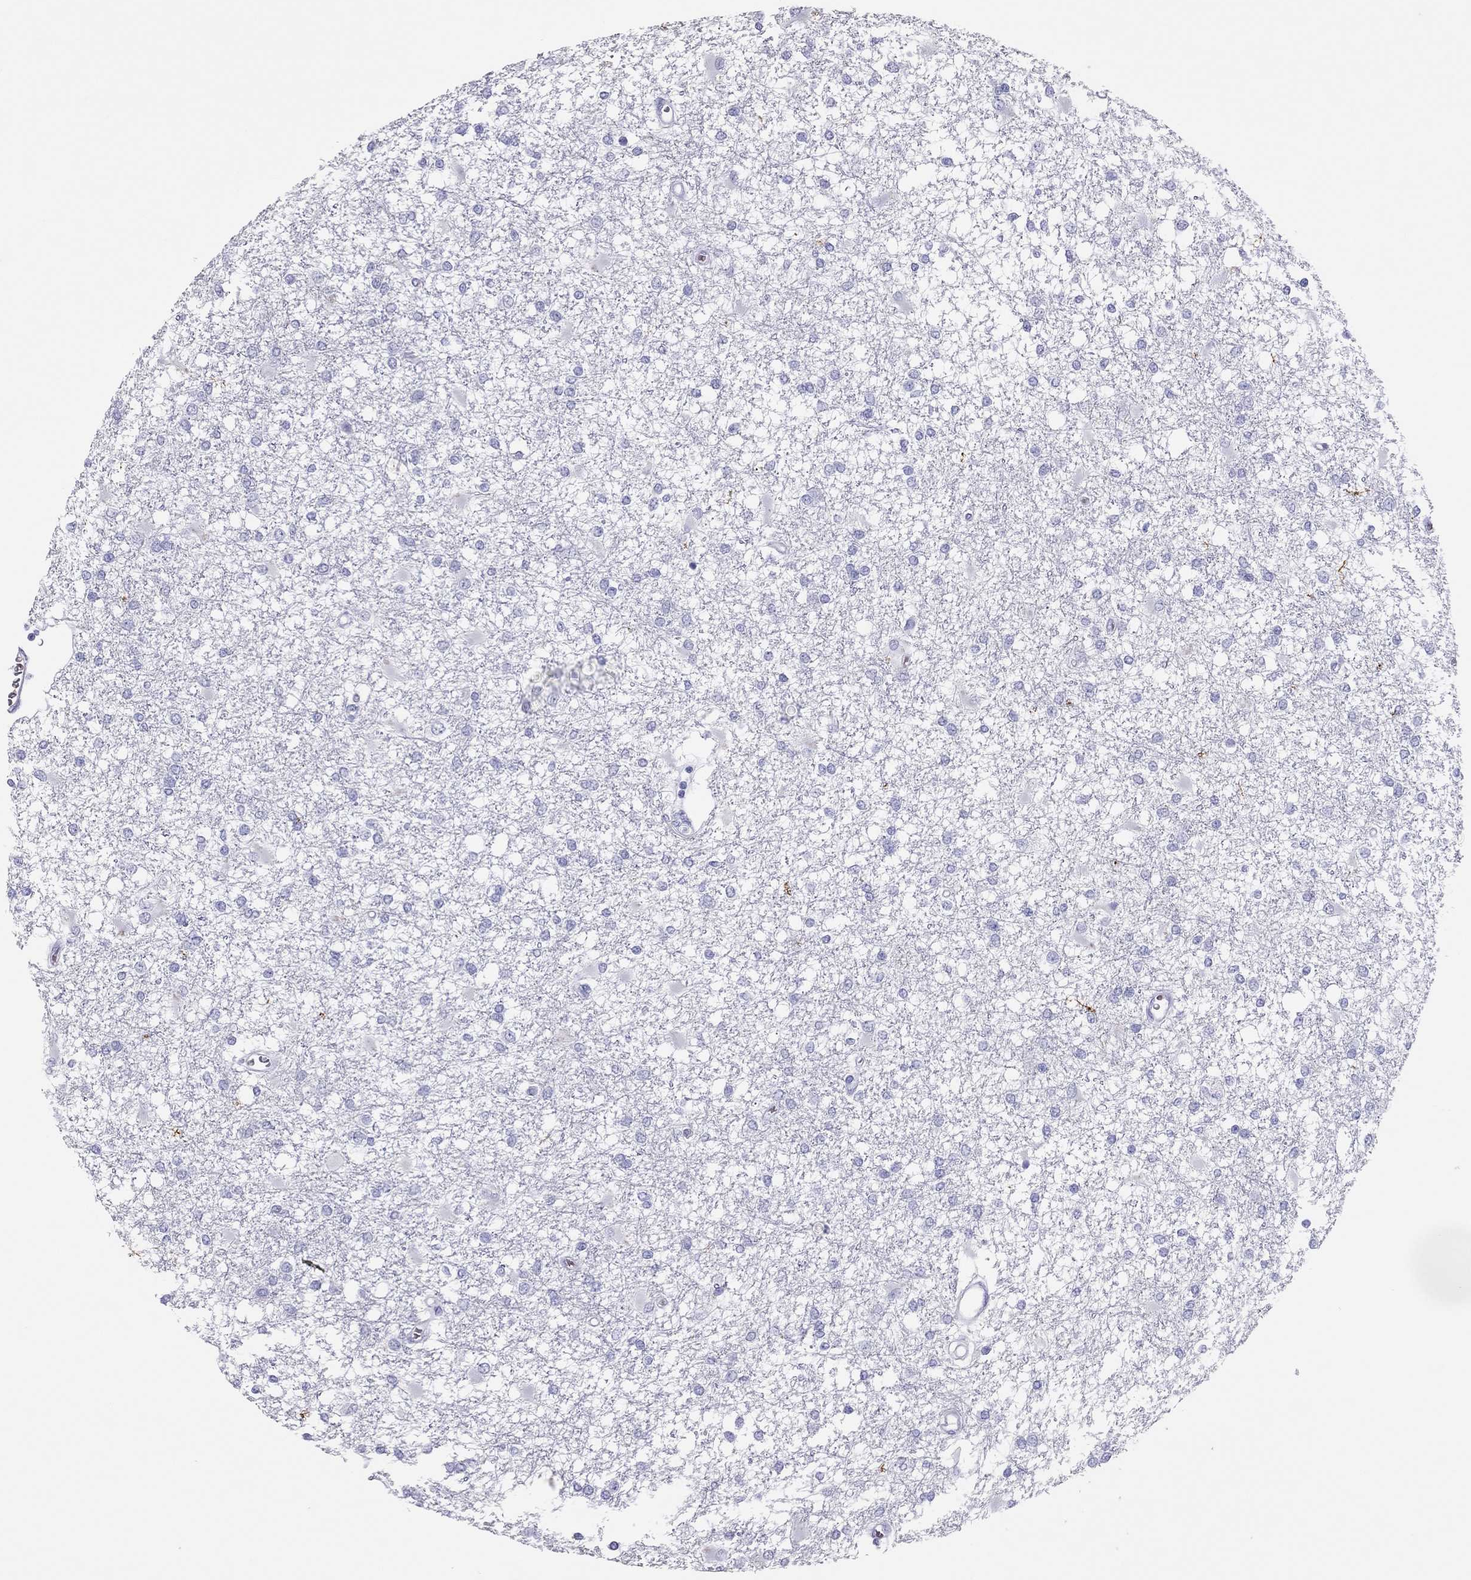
{"staining": {"intensity": "negative", "quantity": "none", "location": "none"}, "tissue": "glioma", "cell_type": "Tumor cells", "image_type": "cancer", "snomed": [{"axis": "morphology", "description": "Glioma, malignant, High grade"}, {"axis": "topography", "description": "Cerebral cortex"}], "caption": "The immunohistochemistry (IHC) micrograph has no significant positivity in tumor cells of malignant high-grade glioma tissue.", "gene": "TSHB", "patient": {"sex": "male", "age": 79}}